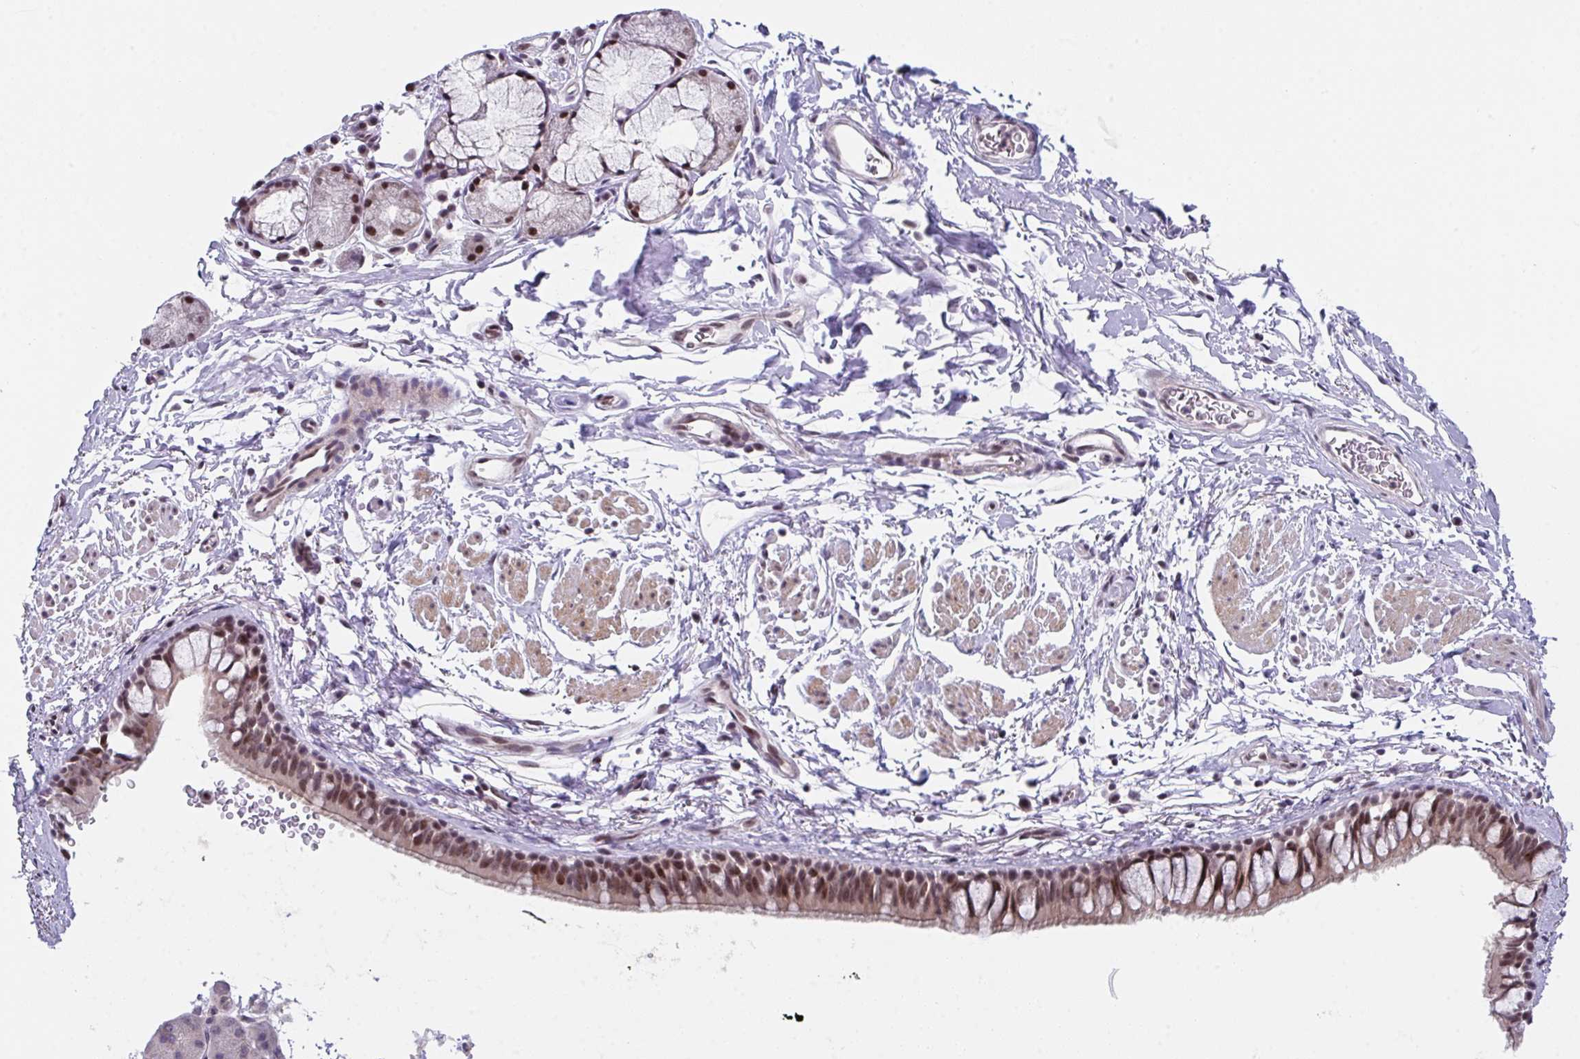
{"staining": {"intensity": "moderate", "quantity": "25%-75%", "location": "cytoplasmic/membranous,nuclear"}, "tissue": "bronchus", "cell_type": "Respiratory epithelial cells", "image_type": "normal", "snomed": [{"axis": "morphology", "description": "Normal tissue, NOS"}, {"axis": "topography", "description": "Lymph node"}, {"axis": "topography", "description": "Cartilage tissue"}, {"axis": "topography", "description": "Bronchus"}], "caption": "Respiratory epithelial cells display medium levels of moderate cytoplasmic/membranous,nuclear positivity in about 25%-75% of cells in normal human bronchus. (Brightfield microscopy of DAB IHC at high magnification).", "gene": "RBM18", "patient": {"sex": "female", "age": 70}}